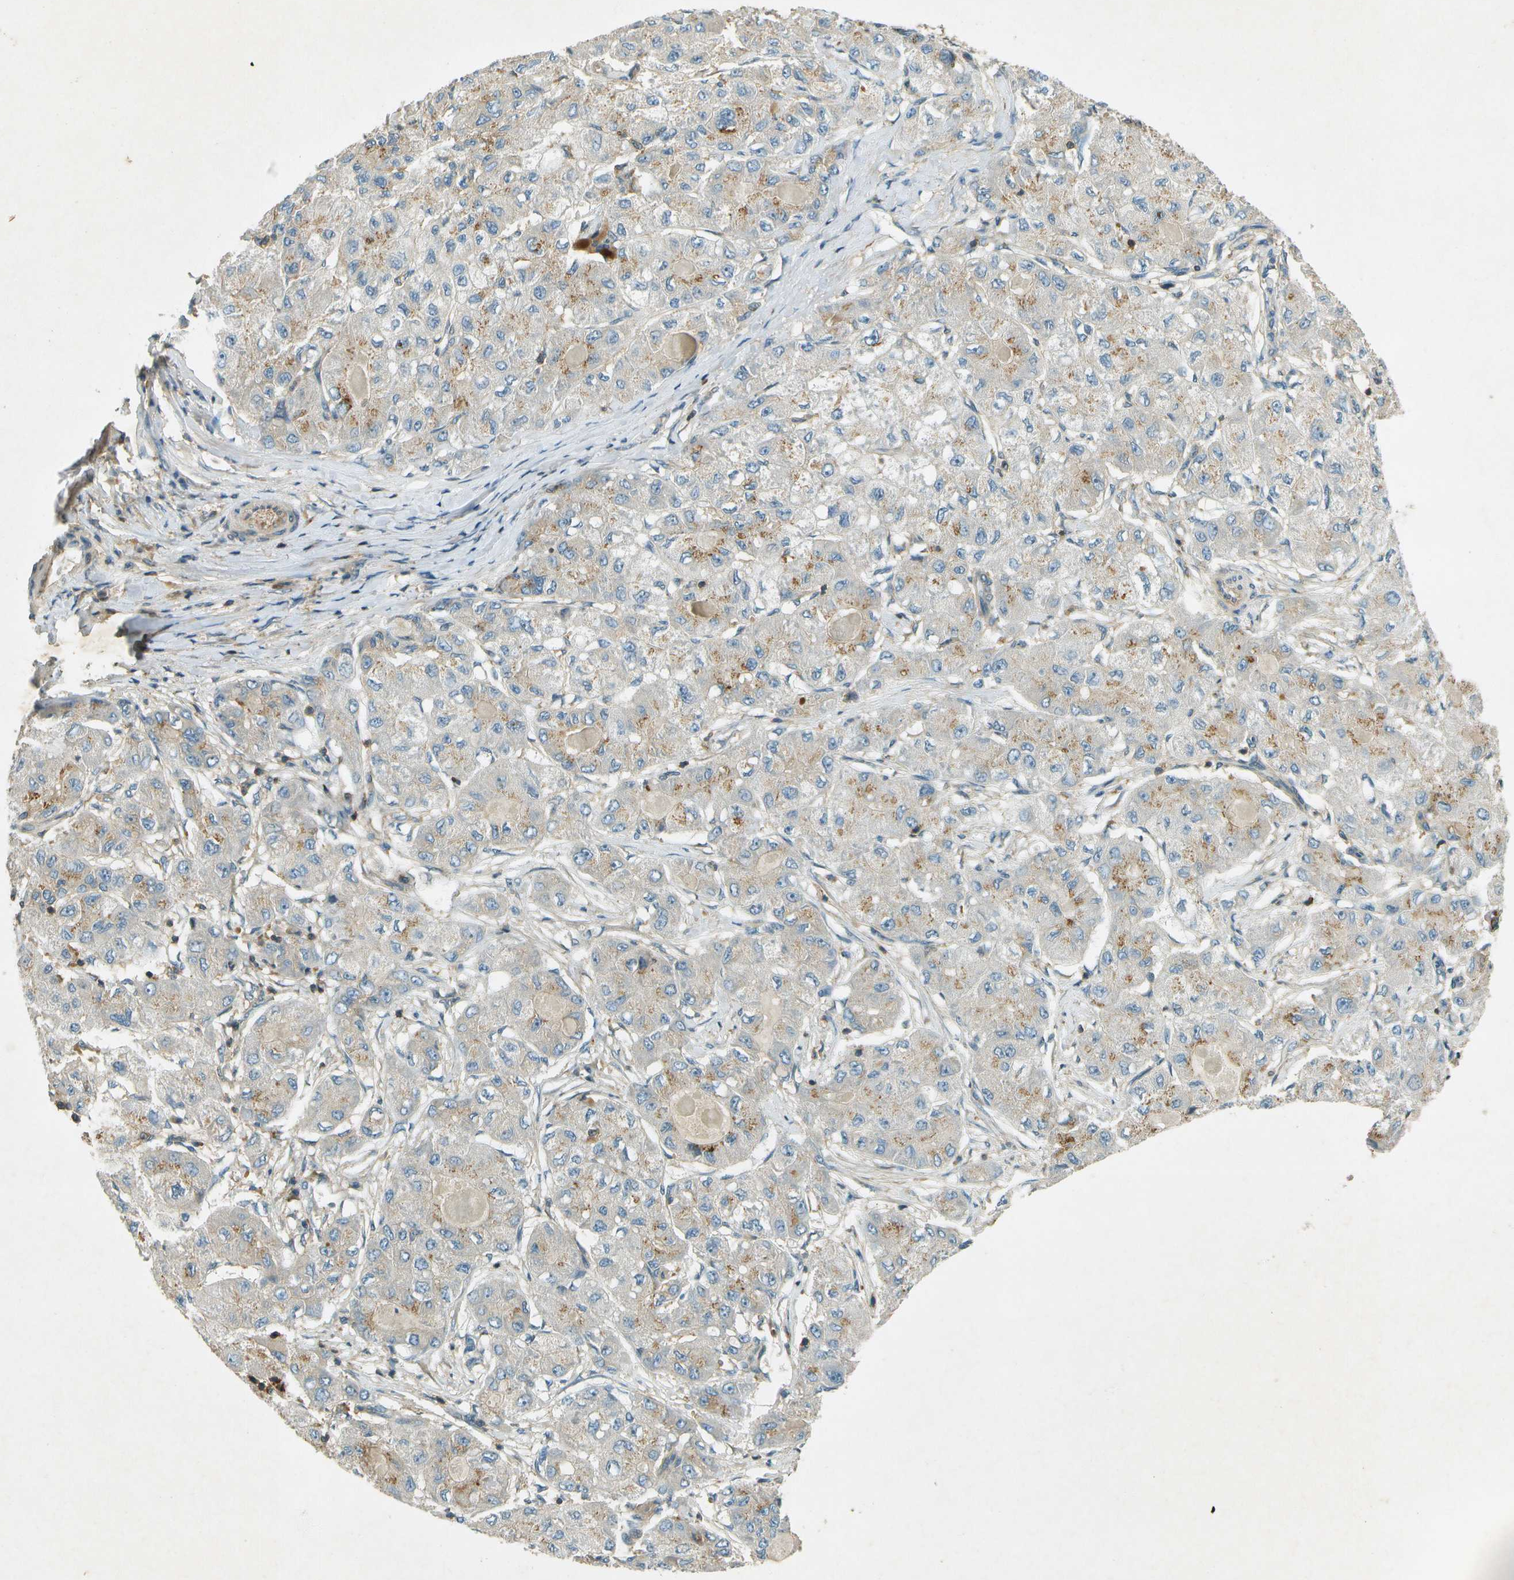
{"staining": {"intensity": "moderate", "quantity": "25%-75%", "location": "cytoplasmic/membranous"}, "tissue": "liver cancer", "cell_type": "Tumor cells", "image_type": "cancer", "snomed": [{"axis": "morphology", "description": "Carcinoma, Hepatocellular, NOS"}, {"axis": "topography", "description": "Liver"}], "caption": "Immunohistochemical staining of human liver cancer (hepatocellular carcinoma) reveals moderate cytoplasmic/membranous protein expression in approximately 25%-75% of tumor cells. (brown staining indicates protein expression, while blue staining denotes nuclei).", "gene": "NUDT4", "patient": {"sex": "male", "age": 80}}